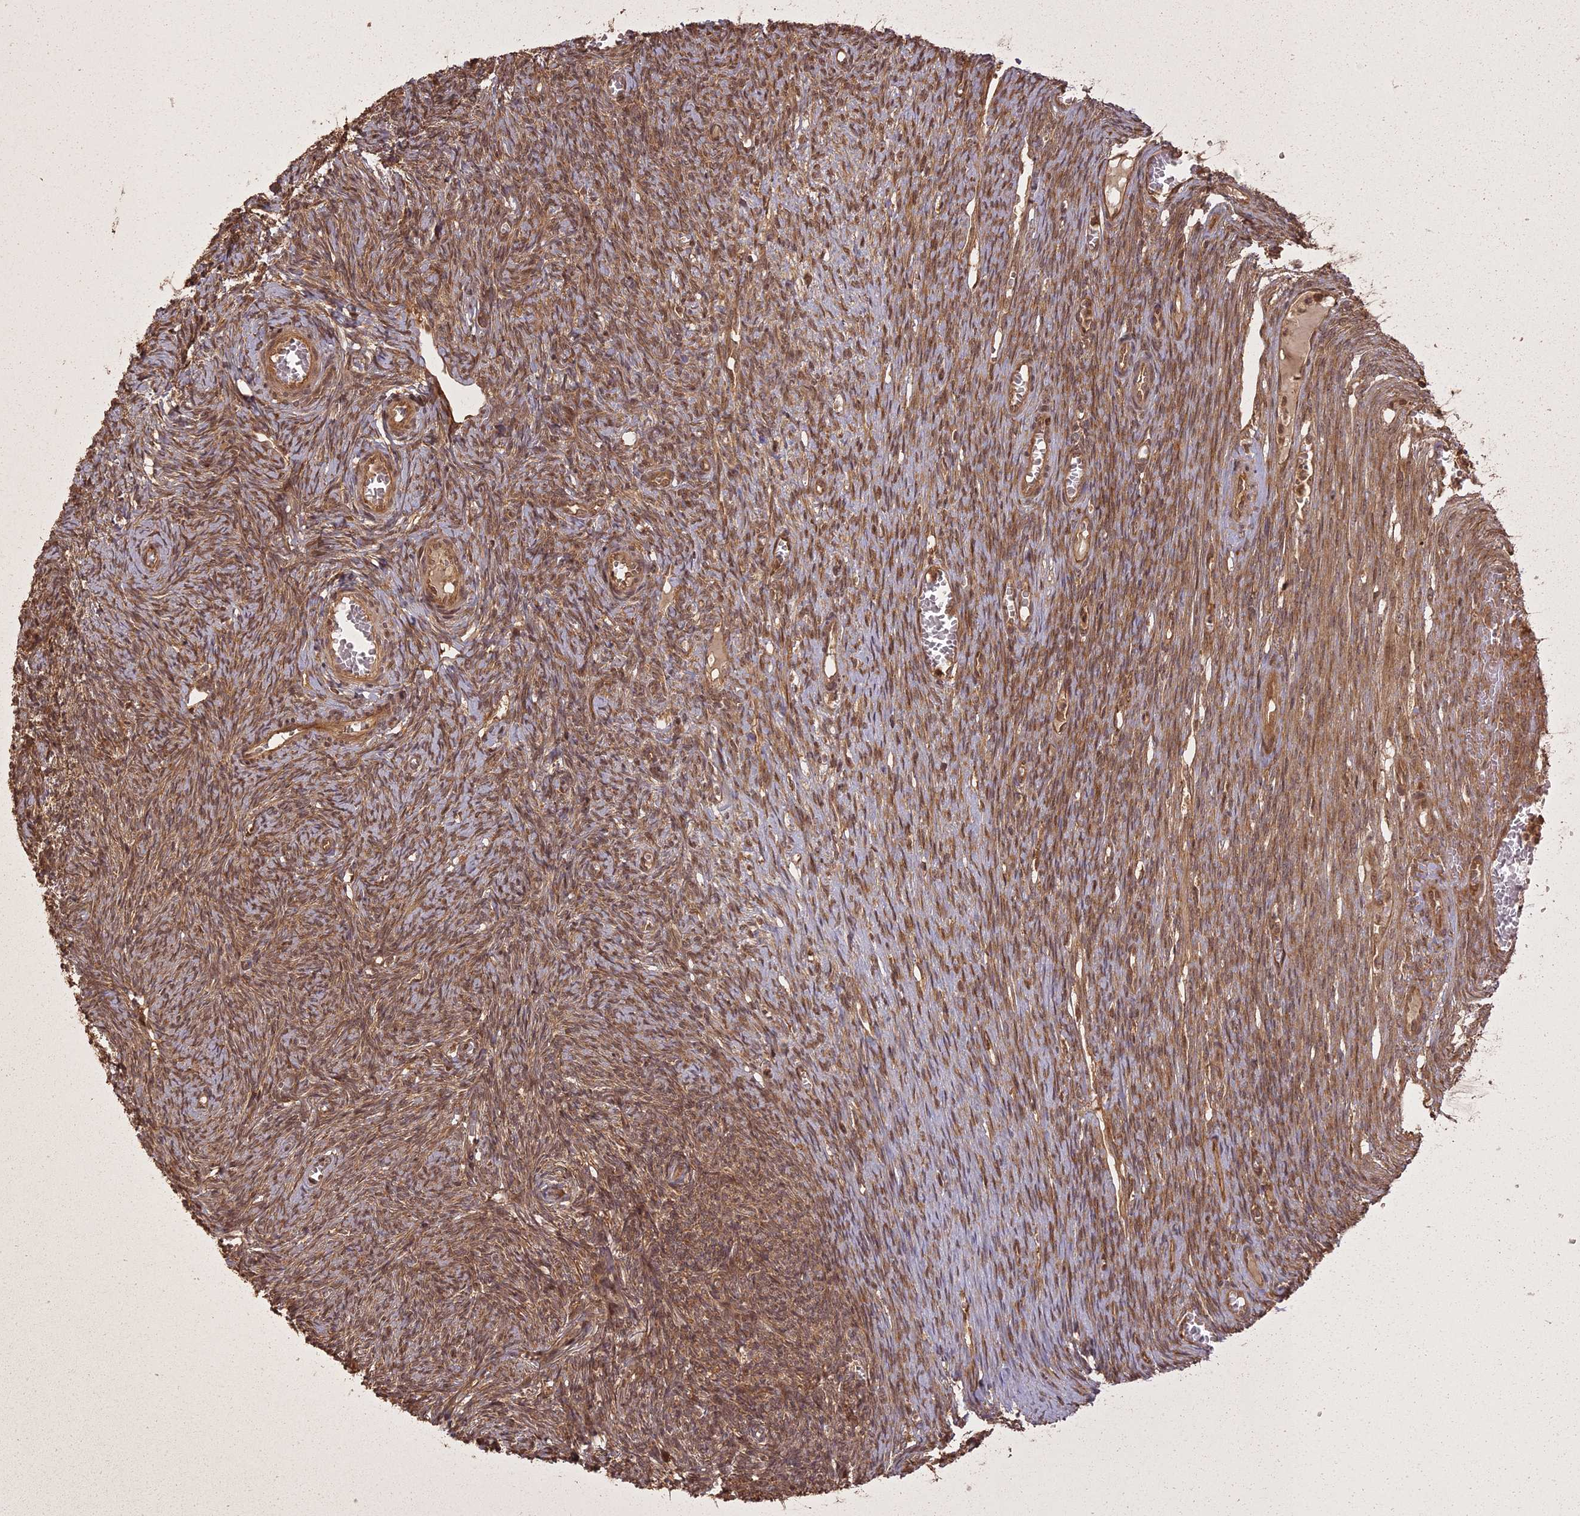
{"staining": {"intensity": "weak", "quantity": "25%-75%", "location": "cytoplasmic/membranous"}, "tissue": "ovary", "cell_type": "Ovarian stroma cells", "image_type": "normal", "snomed": [{"axis": "morphology", "description": "Normal tissue, NOS"}, {"axis": "topography", "description": "Ovary"}], "caption": "This histopathology image demonstrates immunohistochemistry (IHC) staining of normal ovary, with low weak cytoplasmic/membranous positivity in about 25%-75% of ovarian stroma cells.", "gene": "LIN37", "patient": {"sex": "female", "age": 44}}